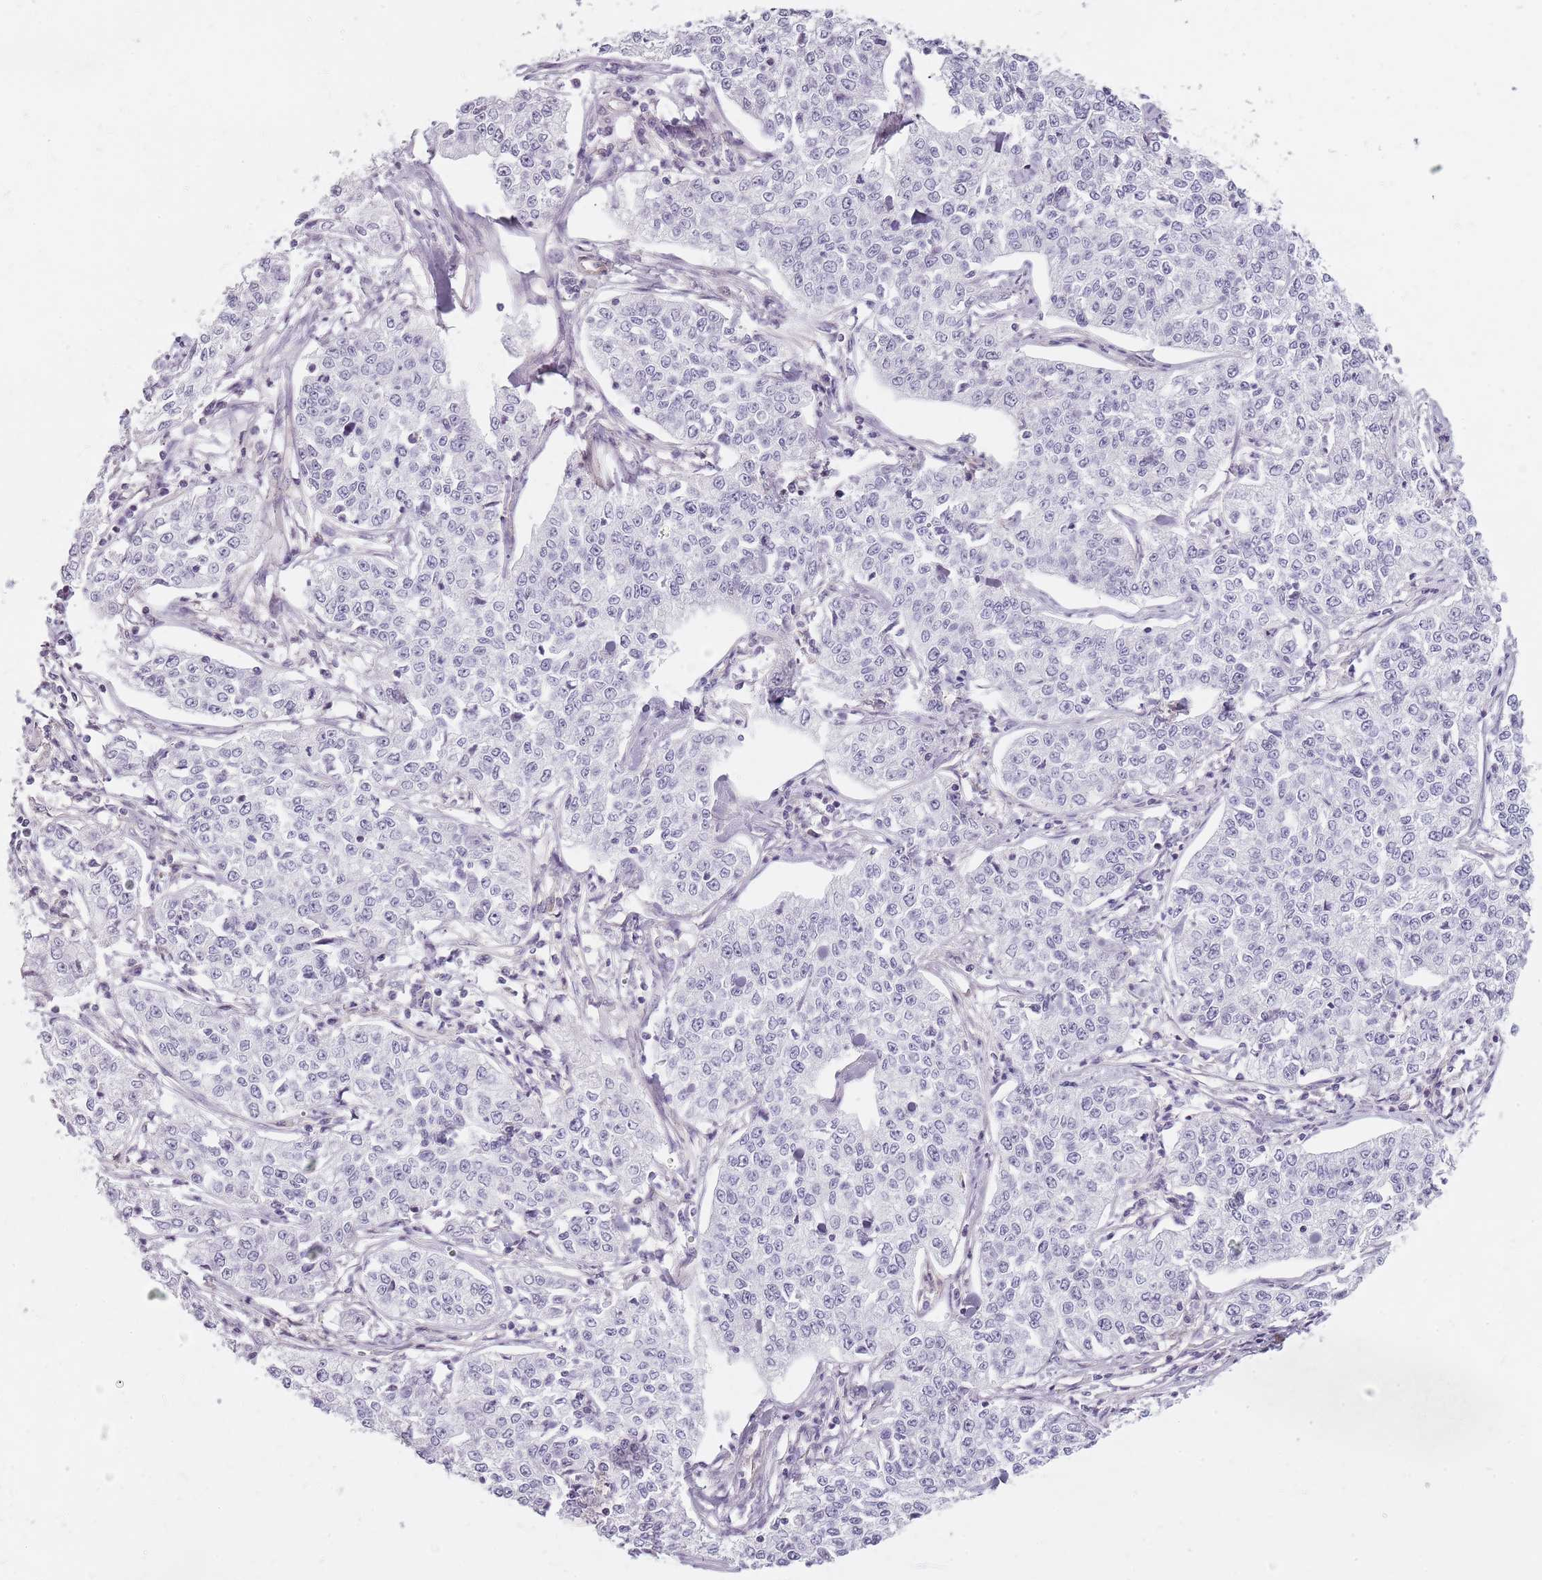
{"staining": {"intensity": "negative", "quantity": "none", "location": "none"}, "tissue": "cervical cancer", "cell_type": "Tumor cells", "image_type": "cancer", "snomed": [{"axis": "morphology", "description": "Squamous cell carcinoma, NOS"}, {"axis": "topography", "description": "Cervix"}], "caption": "Histopathology image shows no protein expression in tumor cells of cervical cancer (squamous cell carcinoma) tissue.", "gene": "SYNGR3", "patient": {"sex": "female", "age": 35}}